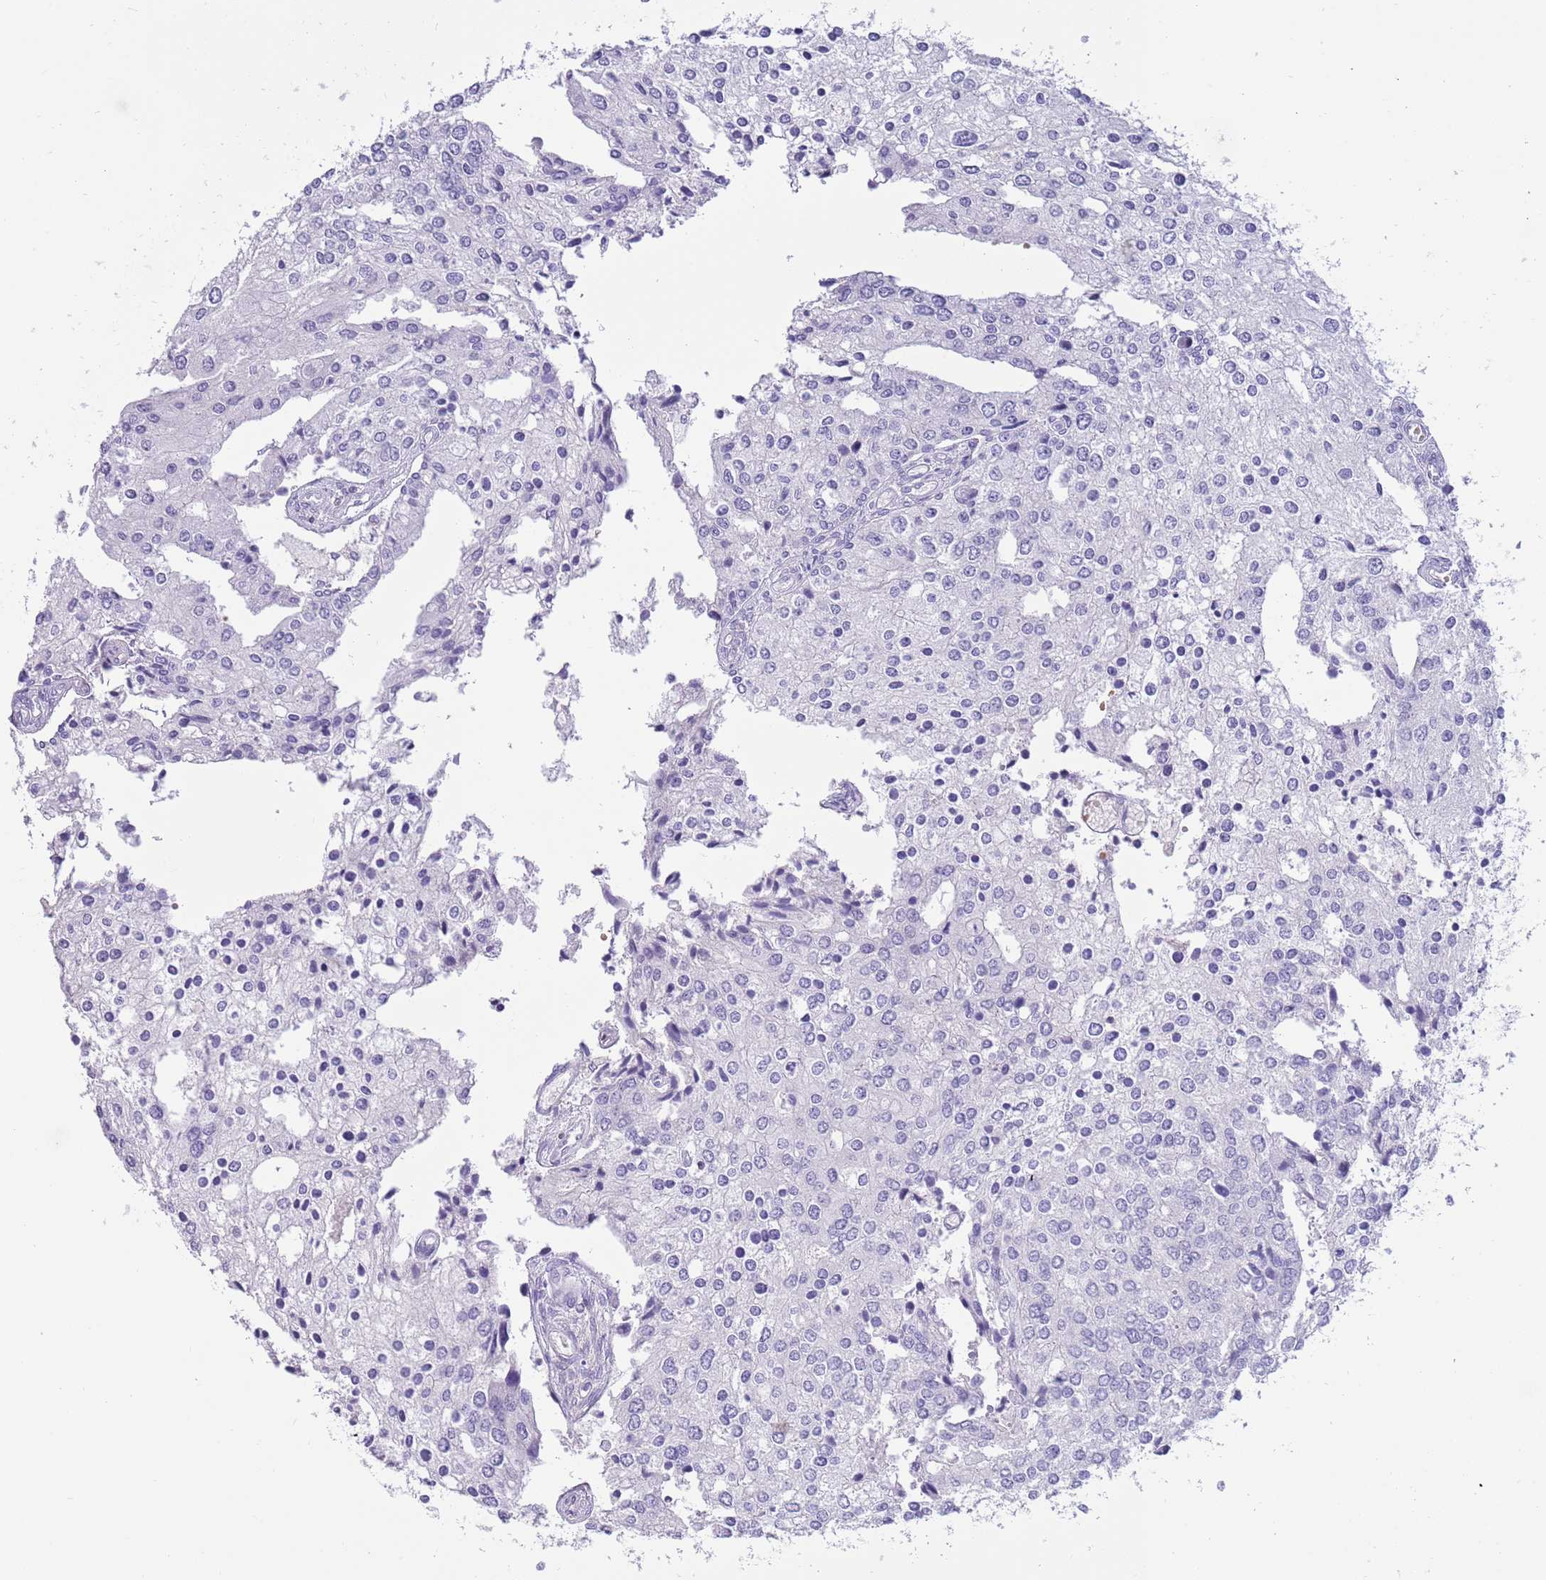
{"staining": {"intensity": "negative", "quantity": "none", "location": "none"}, "tissue": "prostate cancer", "cell_type": "Tumor cells", "image_type": "cancer", "snomed": [{"axis": "morphology", "description": "Adenocarcinoma, High grade"}, {"axis": "topography", "description": "Prostate"}], "caption": "Tumor cells show no significant expression in prostate adenocarcinoma (high-grade).", "gene": "OR4Q3", "patient": {"sex": "male", "age": 62}}